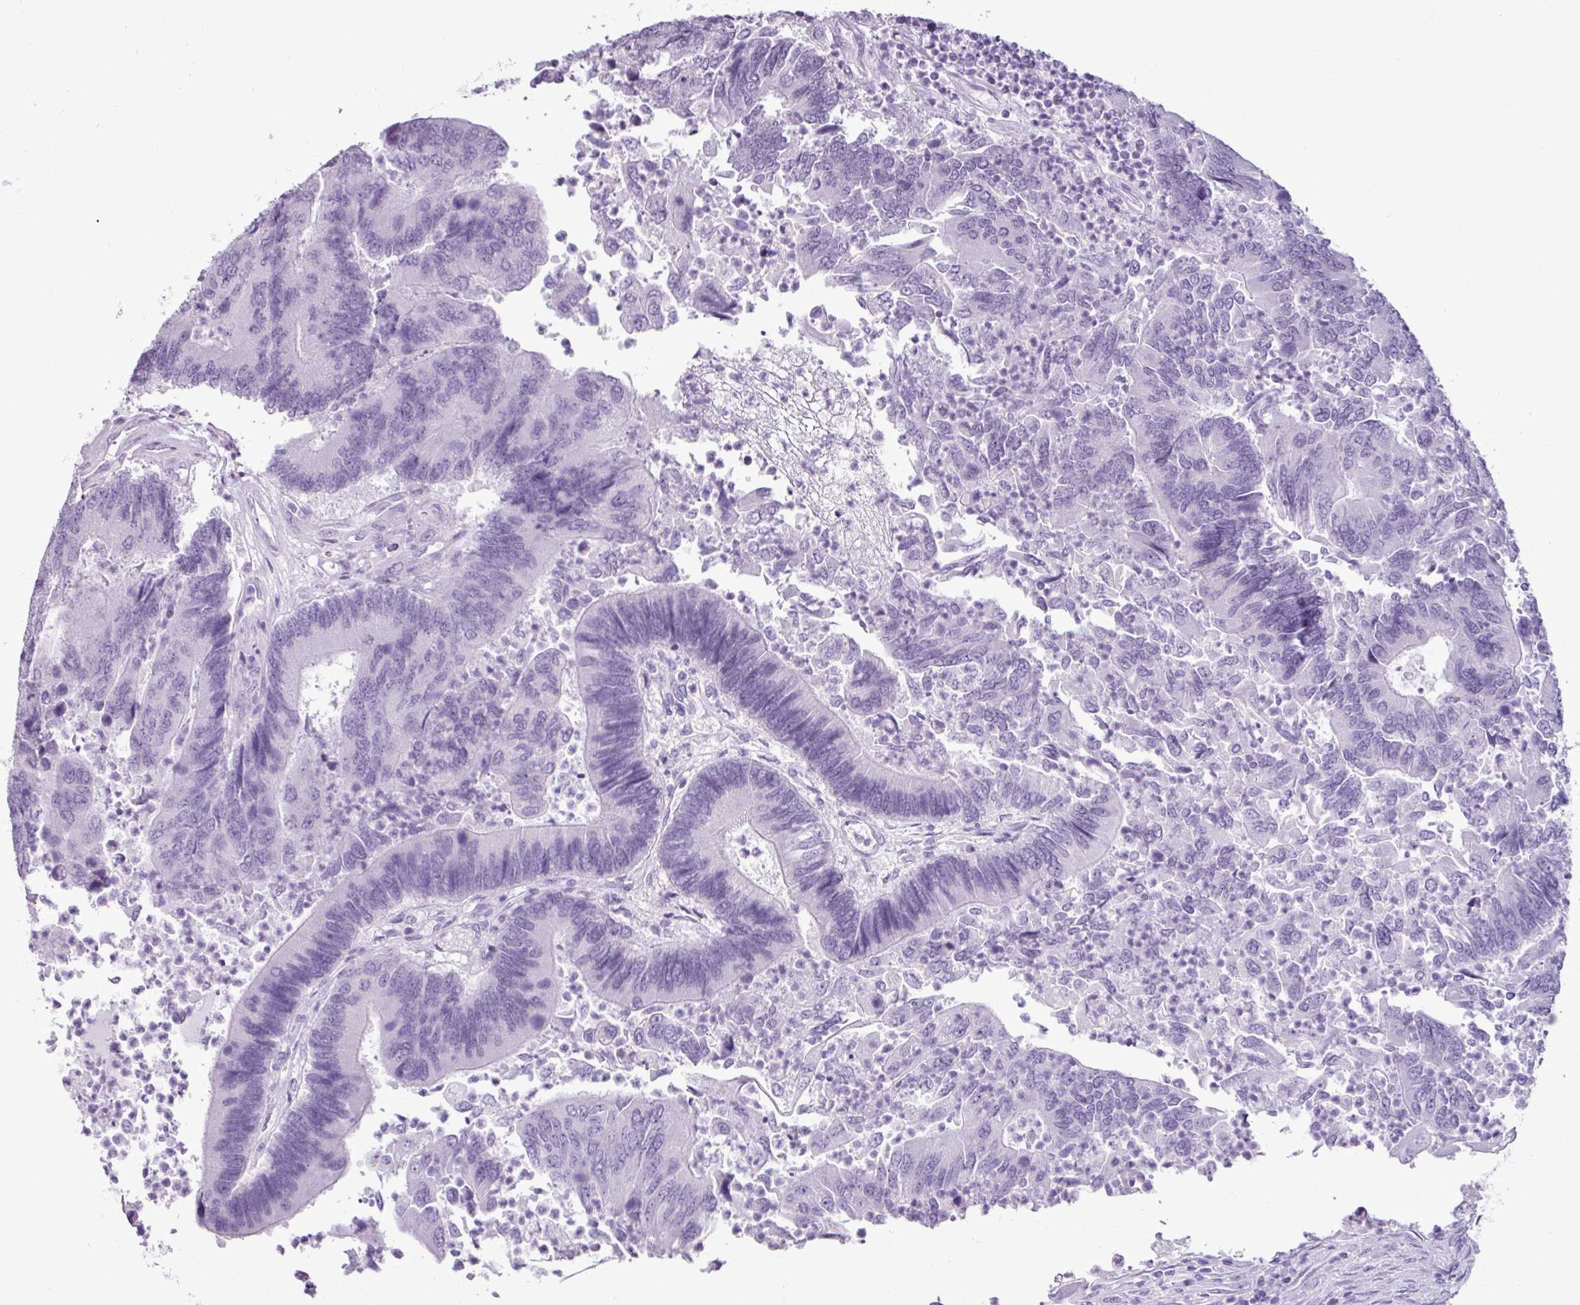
{"staining": {"intensity": "negative", "quantity": "none", "location": "none"}, "tissue": "colorectal cancer", "cell_type": "Tumor cells", "image_type": "cancer", "snomed": [{"axis": "morphology", "description": "Adenocarcinoma, NOS"}, {"axis": "topography", "description": "Colon"}], "caption": "Immunohistochemistry image of neoplastic tissue: human adenocarcinoma (colorectal) stained with DAB (3,3'-diaminobenzidine) shows no significant protein expression in tumor cells. (DAB (3,3'-diaminobenzidine) immunohistochemistry (IHC) visualized using brightfield microscopy, high magnification).", "gene": "SCT", "patient": {"sex": "female", "age": 67}}